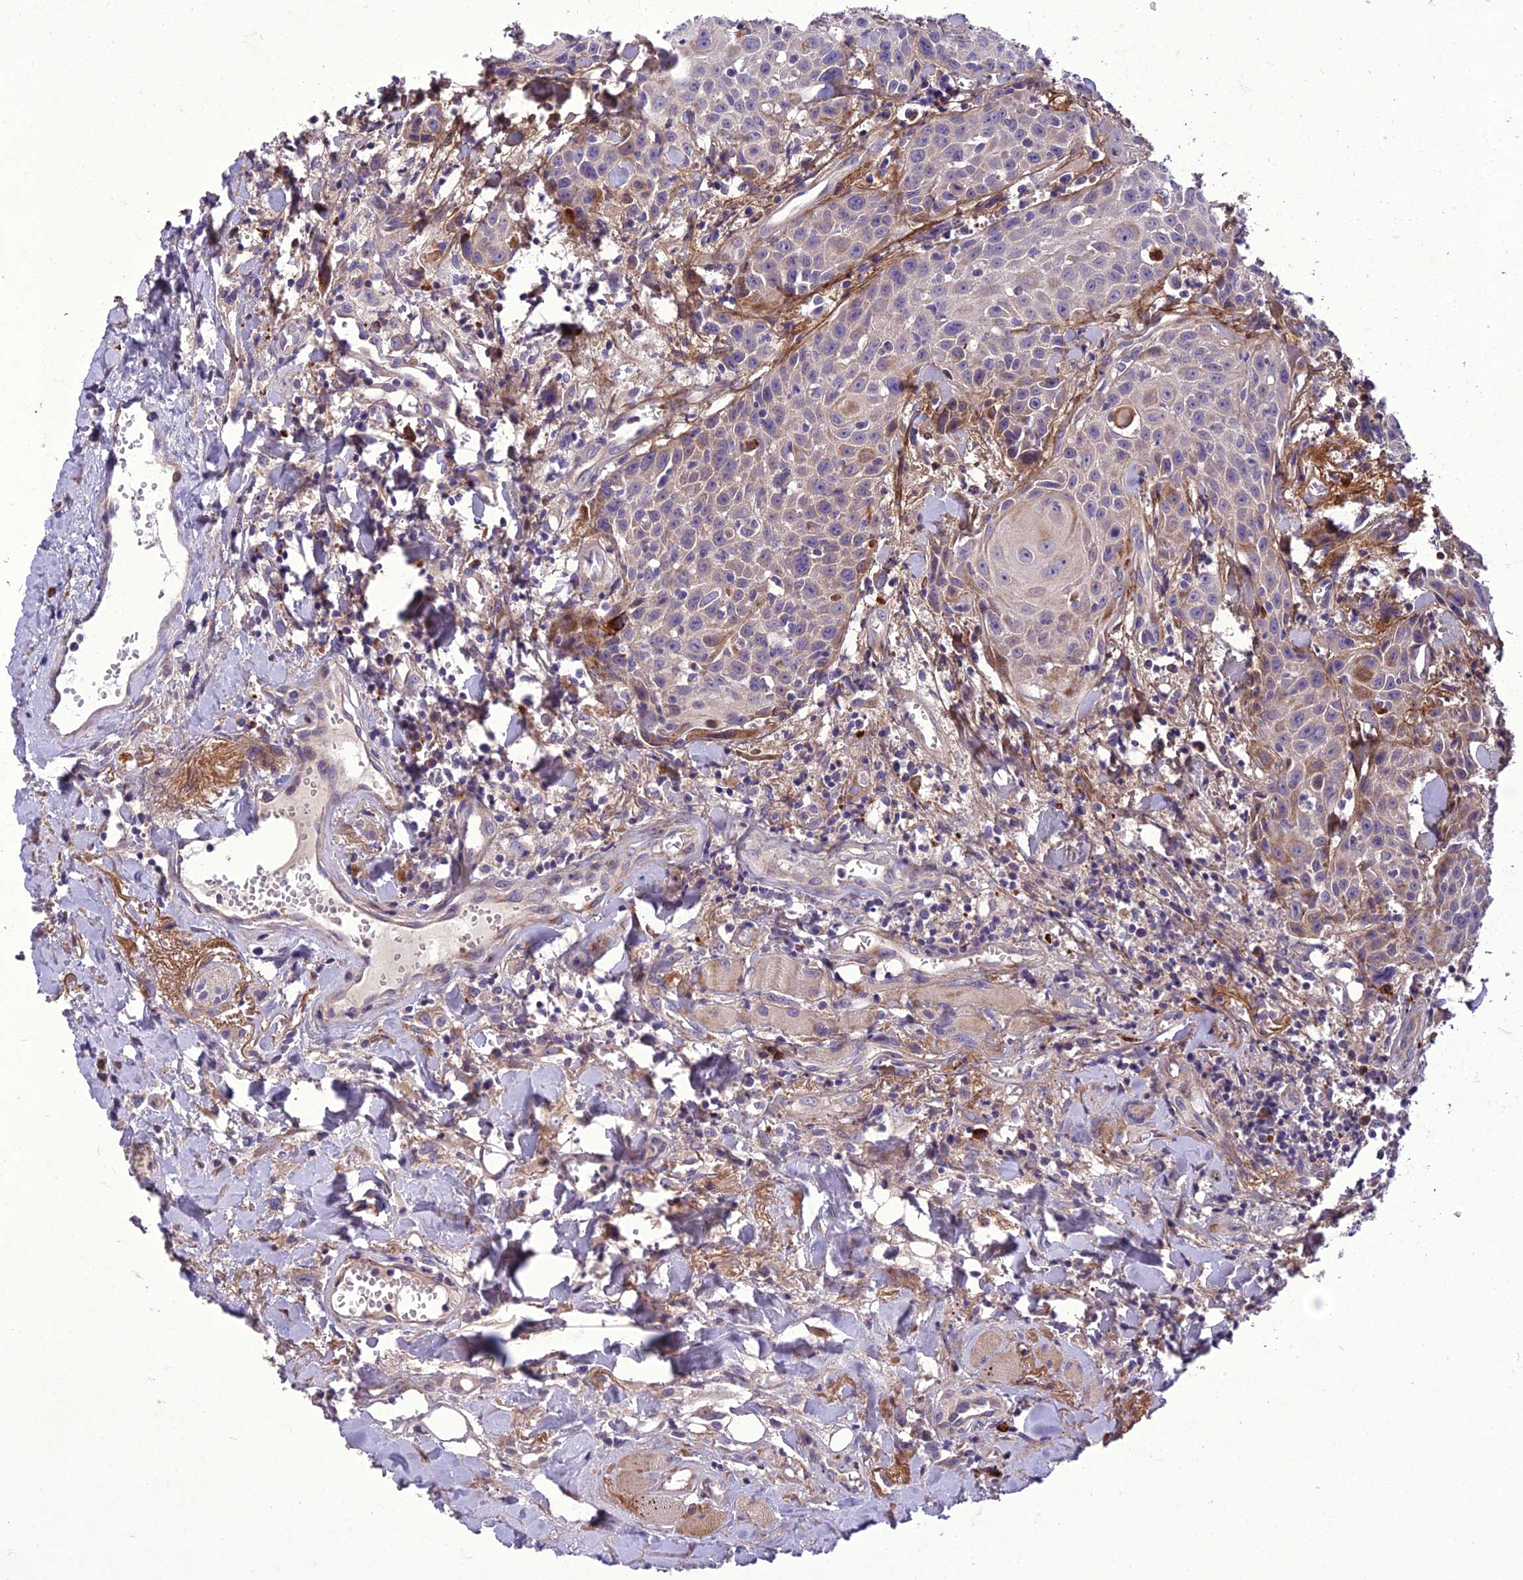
{"staining": {"intensity": "negative", "quantity": "none", "location": "none"}, "tissue": "head and neck cancer", "cell_type": "Tumor cells", "image_type": "cancer", "snomed": [{"axis": "morphology", "description": "Squamous cell carcinoma, NOS"}, {"axis": "topography", "description": "Oral tissue"}, {"axis": "topography", "description": "Head-Neck"}], "caption": "Human head and neck cancer stained for a protein using IHC exhibits no expression in tumor cells.", "gene": "ADIPOR2", "patient": {"sex": "female", "age": 82}}